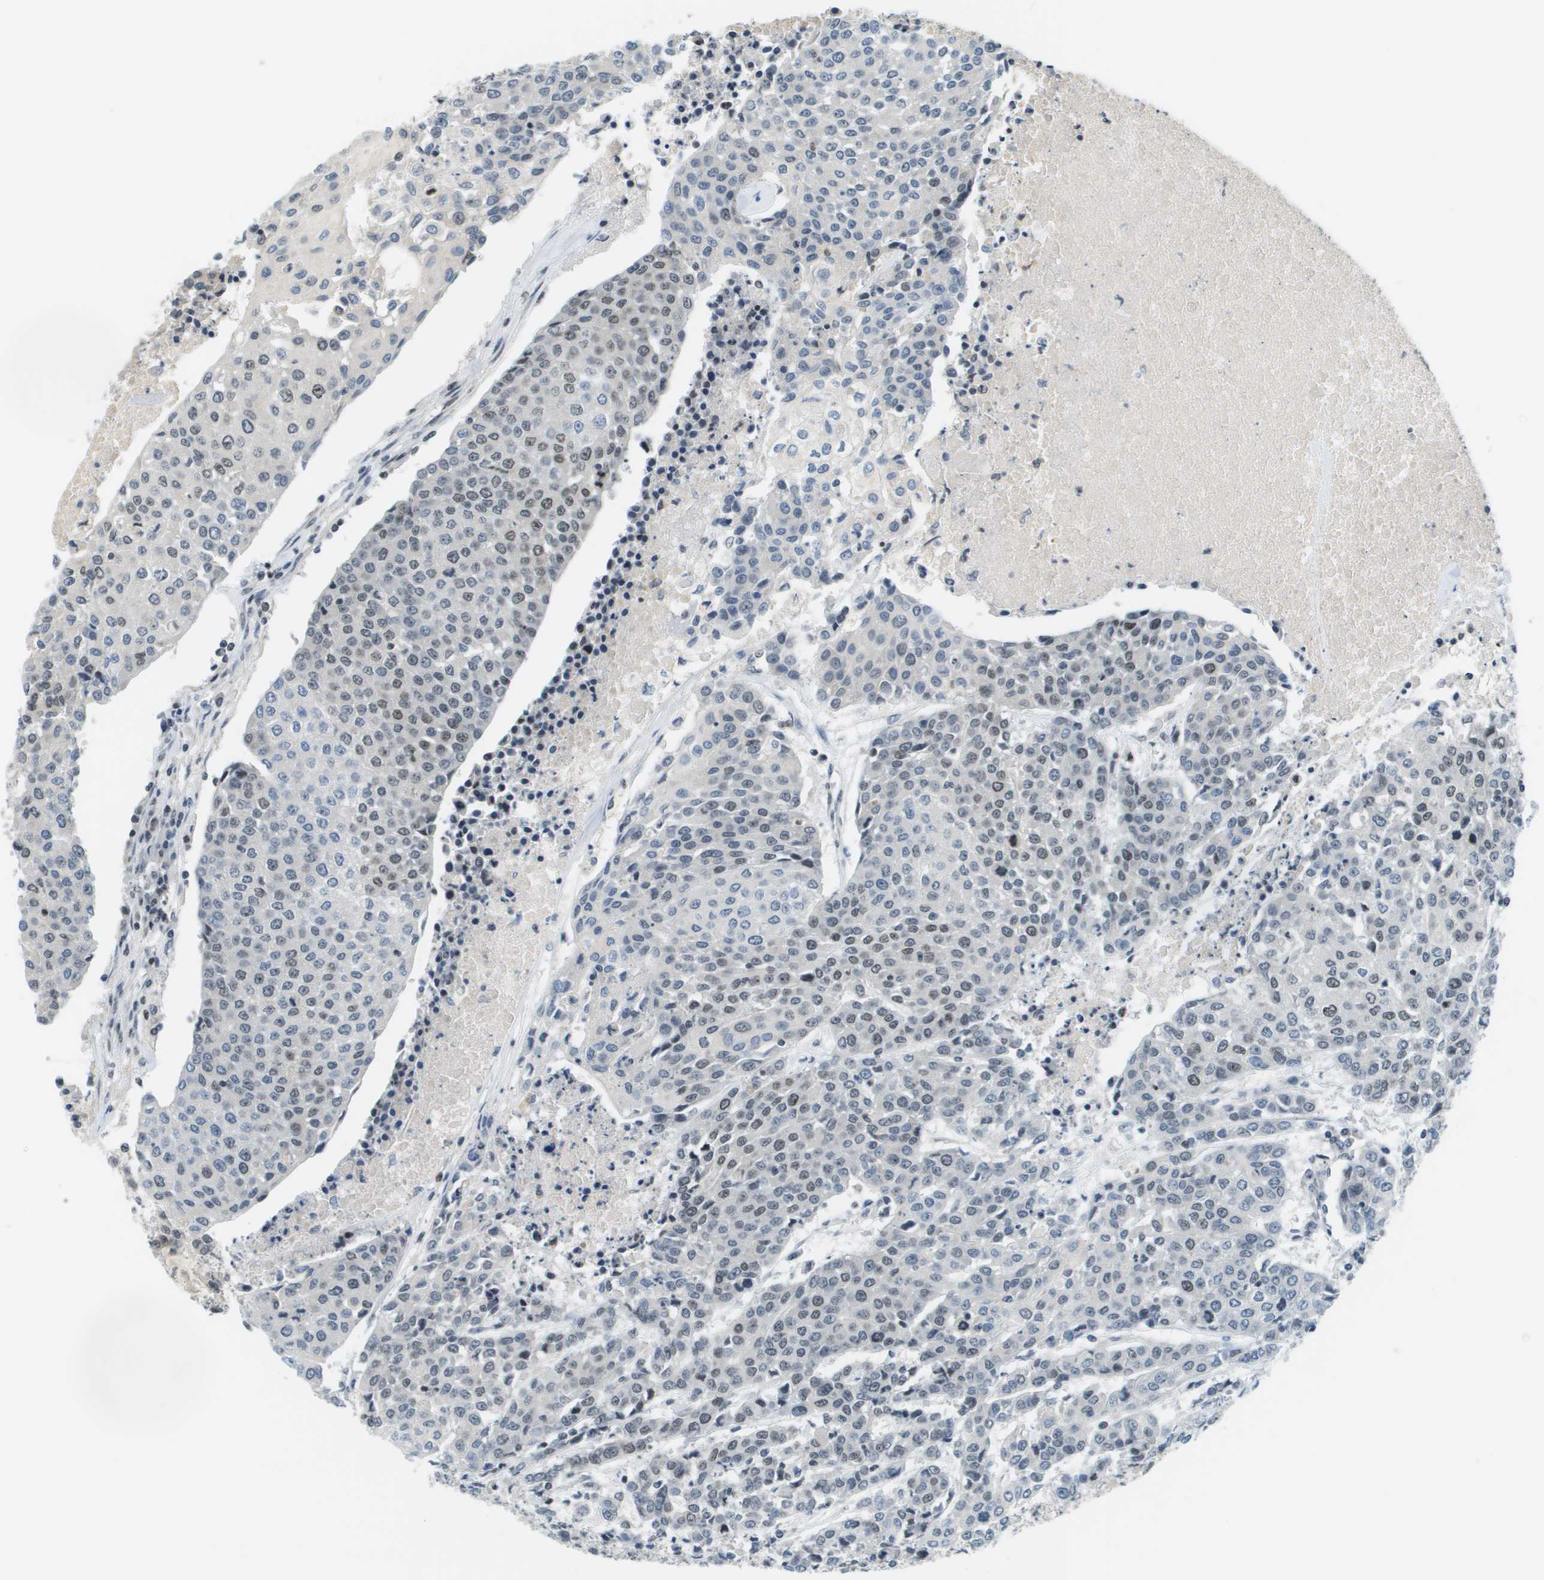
{"staining": {"intensity": "moderate", "quantity": "<25%", "location": "nuclear"}, "tissue": "urothelial cancer", "cell_type": "Tumor cells", "image_type": "cancer", "snomed": [{"axis": "morphology", "description": "Urothelial carcinoma, High grade"}, {"axis": "topography", "description": "Urinary bladder"}], "caption": "Human urothelial cancer stained for a protein (brown) reveals moderate nuclear positive positivity in approximately <25% of tumor cells.", "gene": "CBX5", "patient": {"sex": "female", "age": 85}}